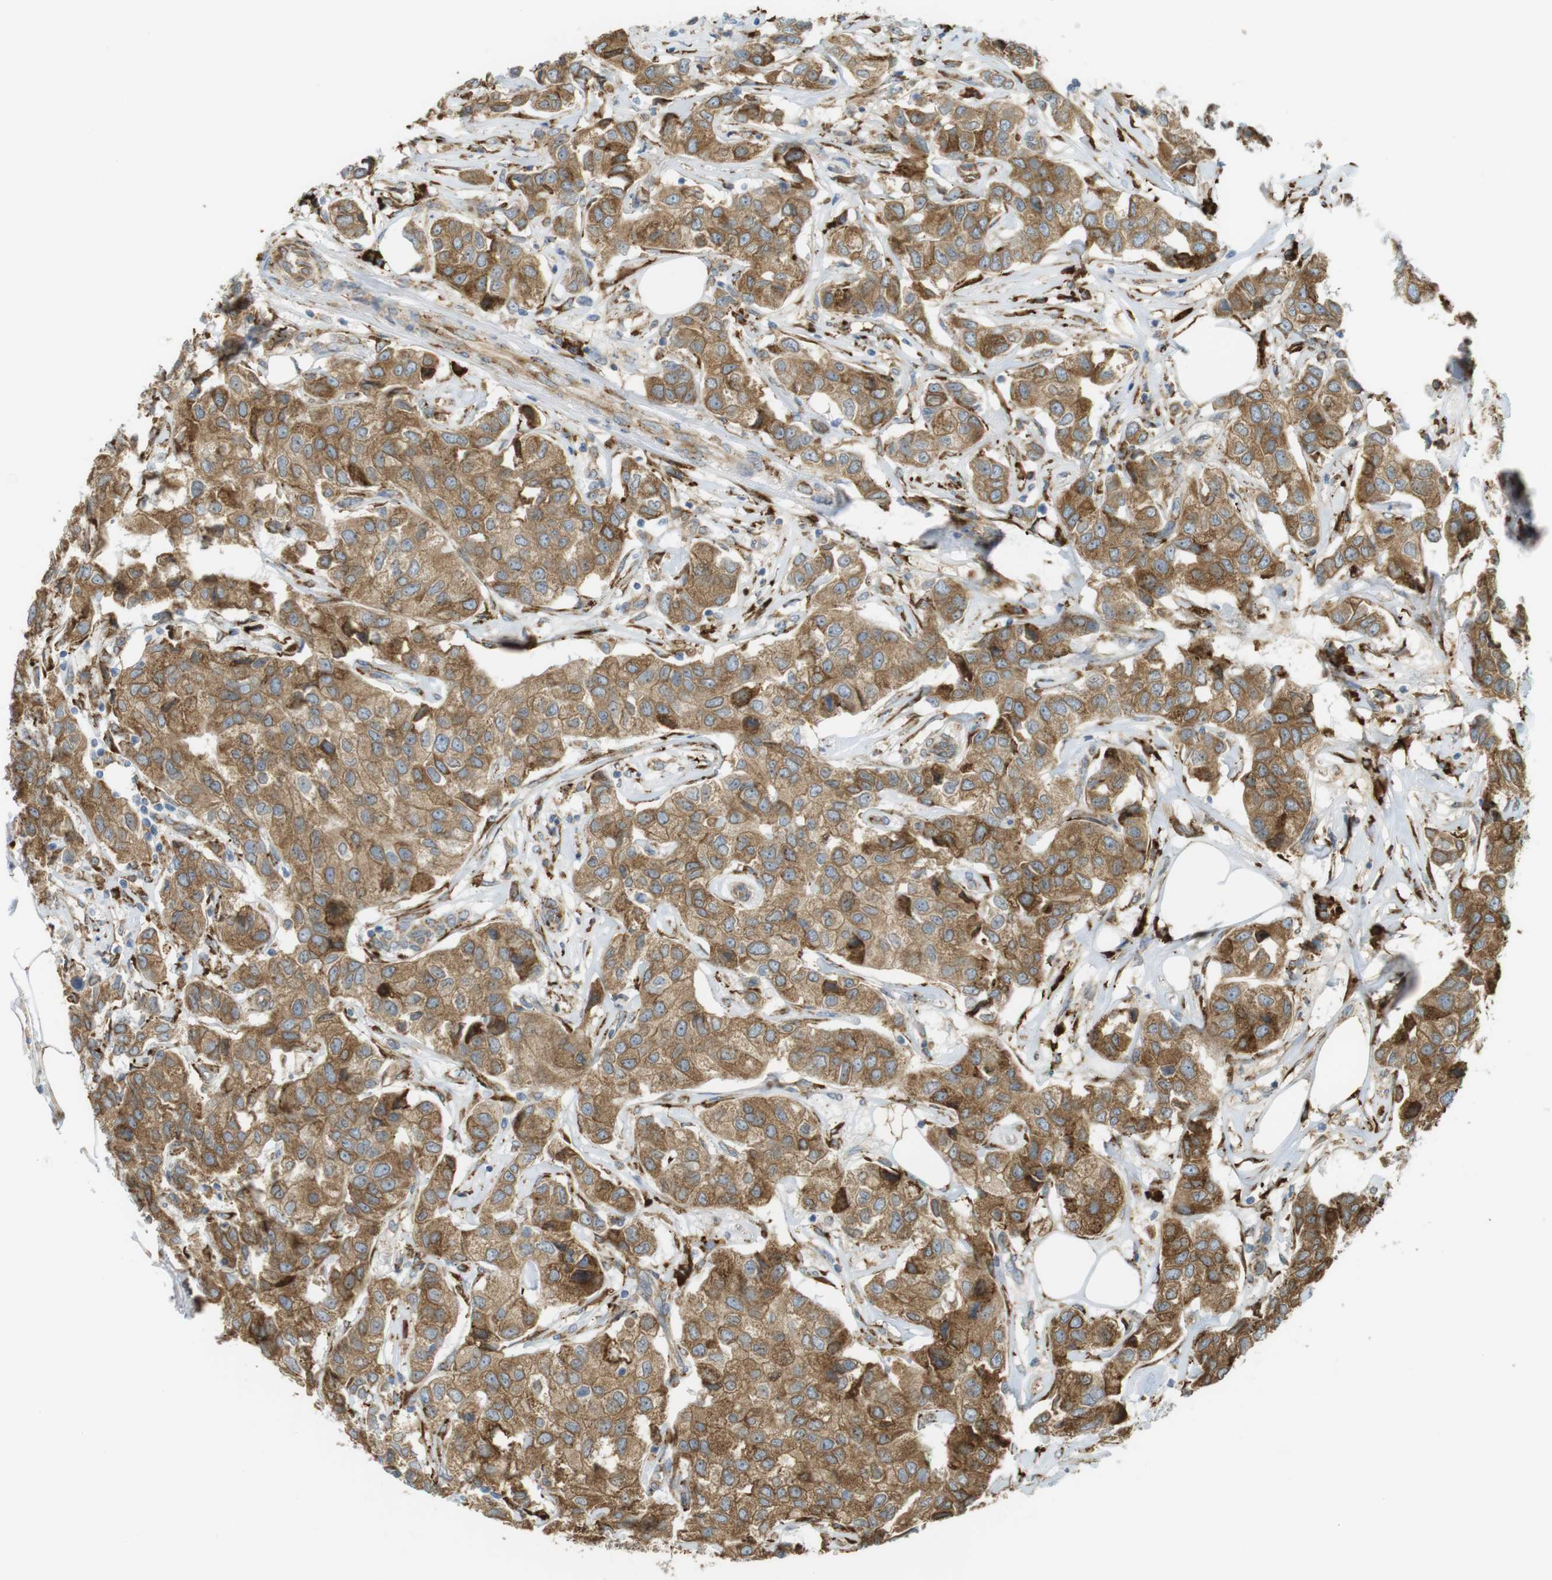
{"staining": {"intensity": "moderate", "quantity": ">75%", "location": "cytoplasmic/membranous"}, "tissue": "breast cancer", "cell_type": "Tumor cells", "image_type": "cancer", "snomed": [{"axis": "morphology", "description": "Duct carcinoma"}, {"axis": "topography", "description": "Breast"}], "caption": "Human breast cancer stained with a protein marker shows moderate staining in tumor cells.", "gene": "MBOAT2", "patient": {"sex": "female", "age": 80}}